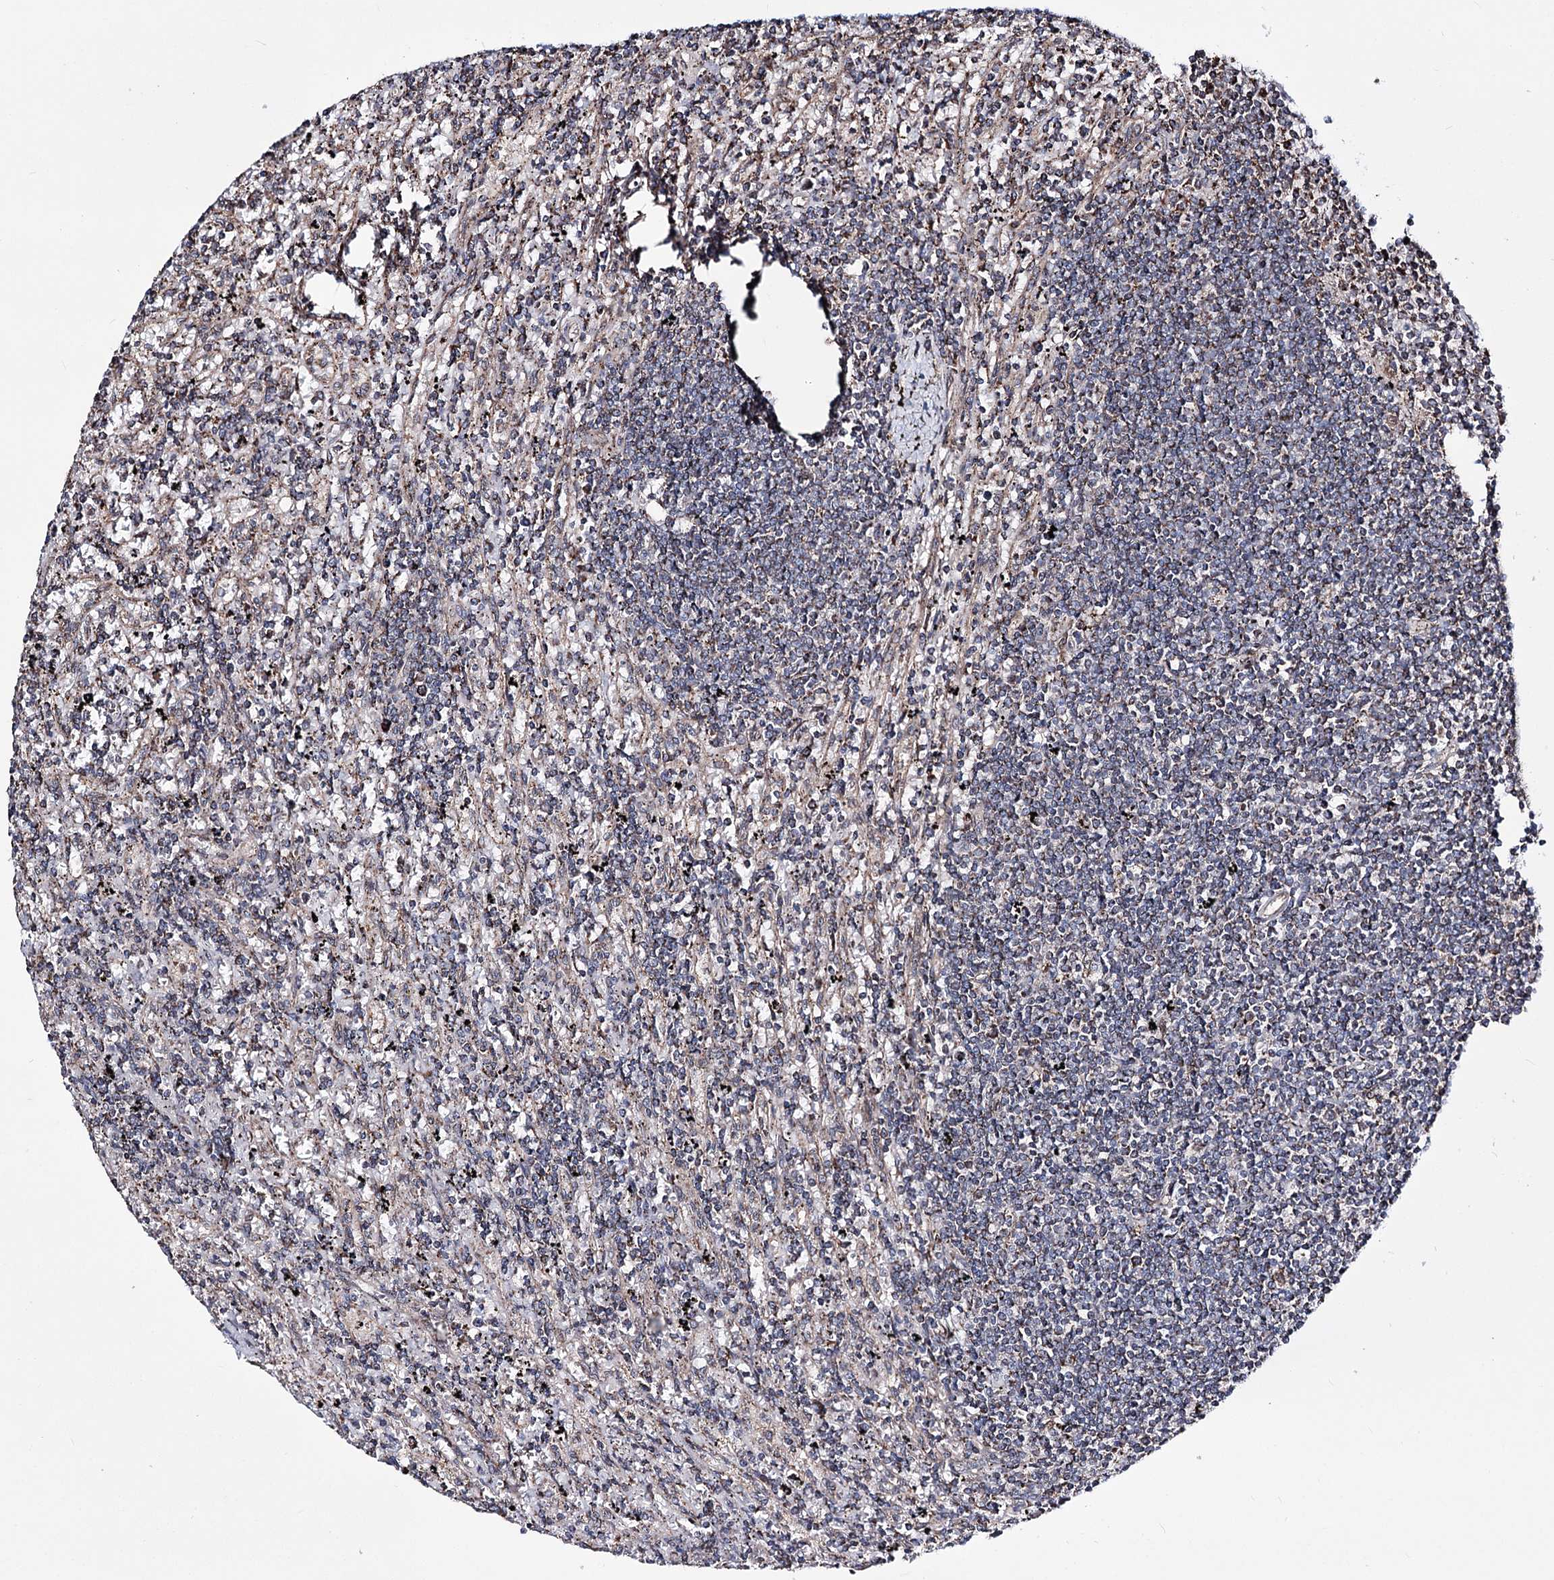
{"staining": {"intensity": "moderate", "quantity": "<25%", "location": "cytoplasmic/membranous"}, "tissue": "lymphoma", "cell_type": "Tumor cells", "image_type": "cancer", "snomed": [{"axis": "morphology", "description": "Malignant lymphoma, non-Hodgkin's type, Low grade"}, {"axis": "topography", "description": "Spleen"}], "caption": "Moderate cytoplasmic/membranous staining is appreciated in about <25% of tumor cells in malignant lymphoma, non-Hodgkin's type (low-grade).", "gene": "CREB3L4", "patient": {"sex": "male", "age": 76}}